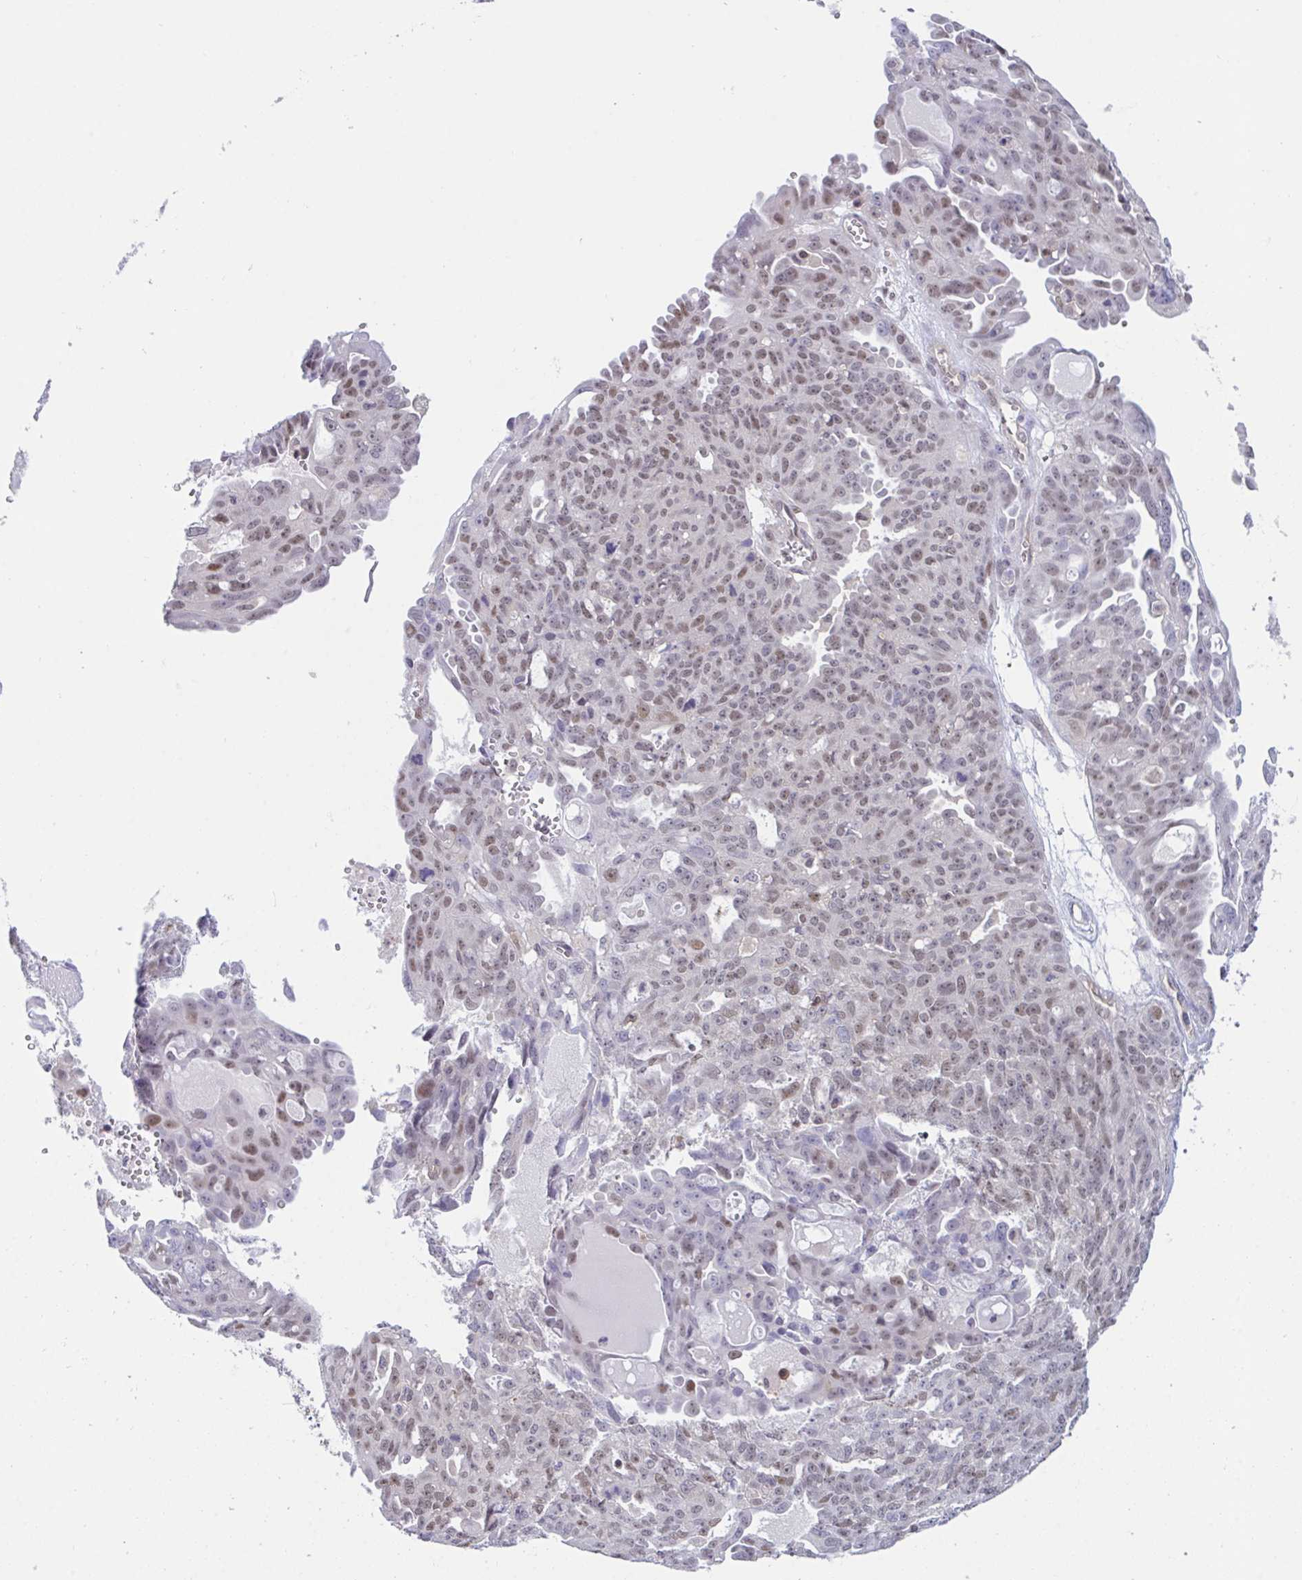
{"staining": {"intensity": "weak", "quantity": "25%-75%", "location": "nuclear"}, "tissue": "ovarian cancer", "cell_type": "Tumor cells", "image_type": "cancer", "snomed": [{"axis": "morphology", "description": "Carcinoma, endometroid"}, {"axis": "topography", "description": "Ovary"}], "caption": "Ovarian cancer (endometroid carcinoma) stained with DAB (3,3'-diaminobenzidine) IHC reveals low levels of weak nuclear expression in approximately 25%-75% of tumor cells.", "gene": "ZNF444", "patient": {"sex": "female", "age": 70}}